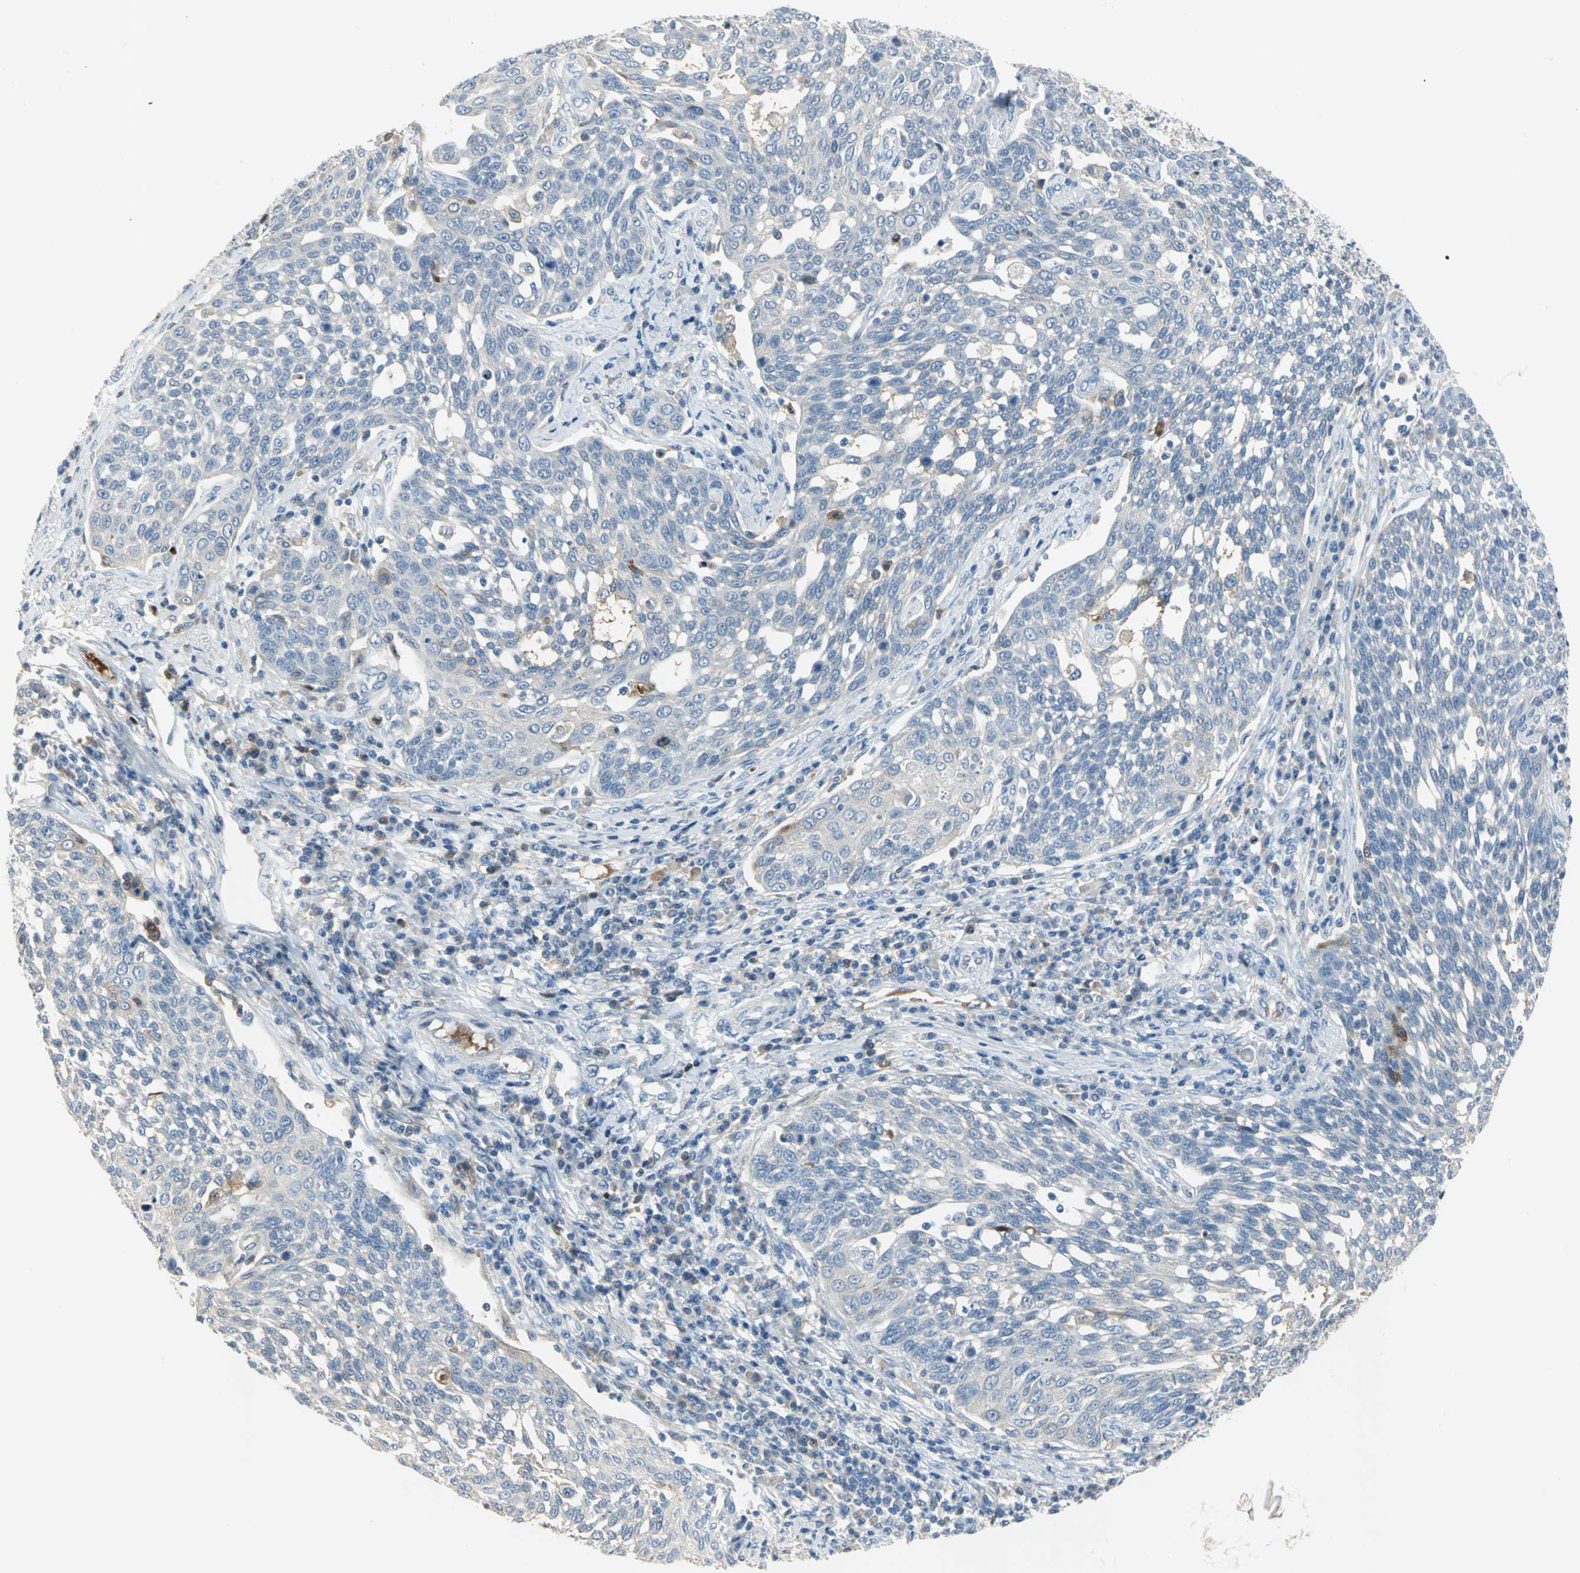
{"staining": {"intensity": "negative", "quantity": "none", "location": "none"}, "tissue": "cervical cancer", "cell_type": "Tumor cells", "image_type": "cancer", "snomed": [{"axis": "morphology", "description": "Squamous cell carcinoma, NOS"}, {"axis": "topography", "description": "Cervix"}], "caption": "Immunohistochemistry (IHC) of cervical squamous cell carcinoma displays no expression in tumor cells.", "gene": "ZIC1", "patient": {"sex": "female", "age": 34}}